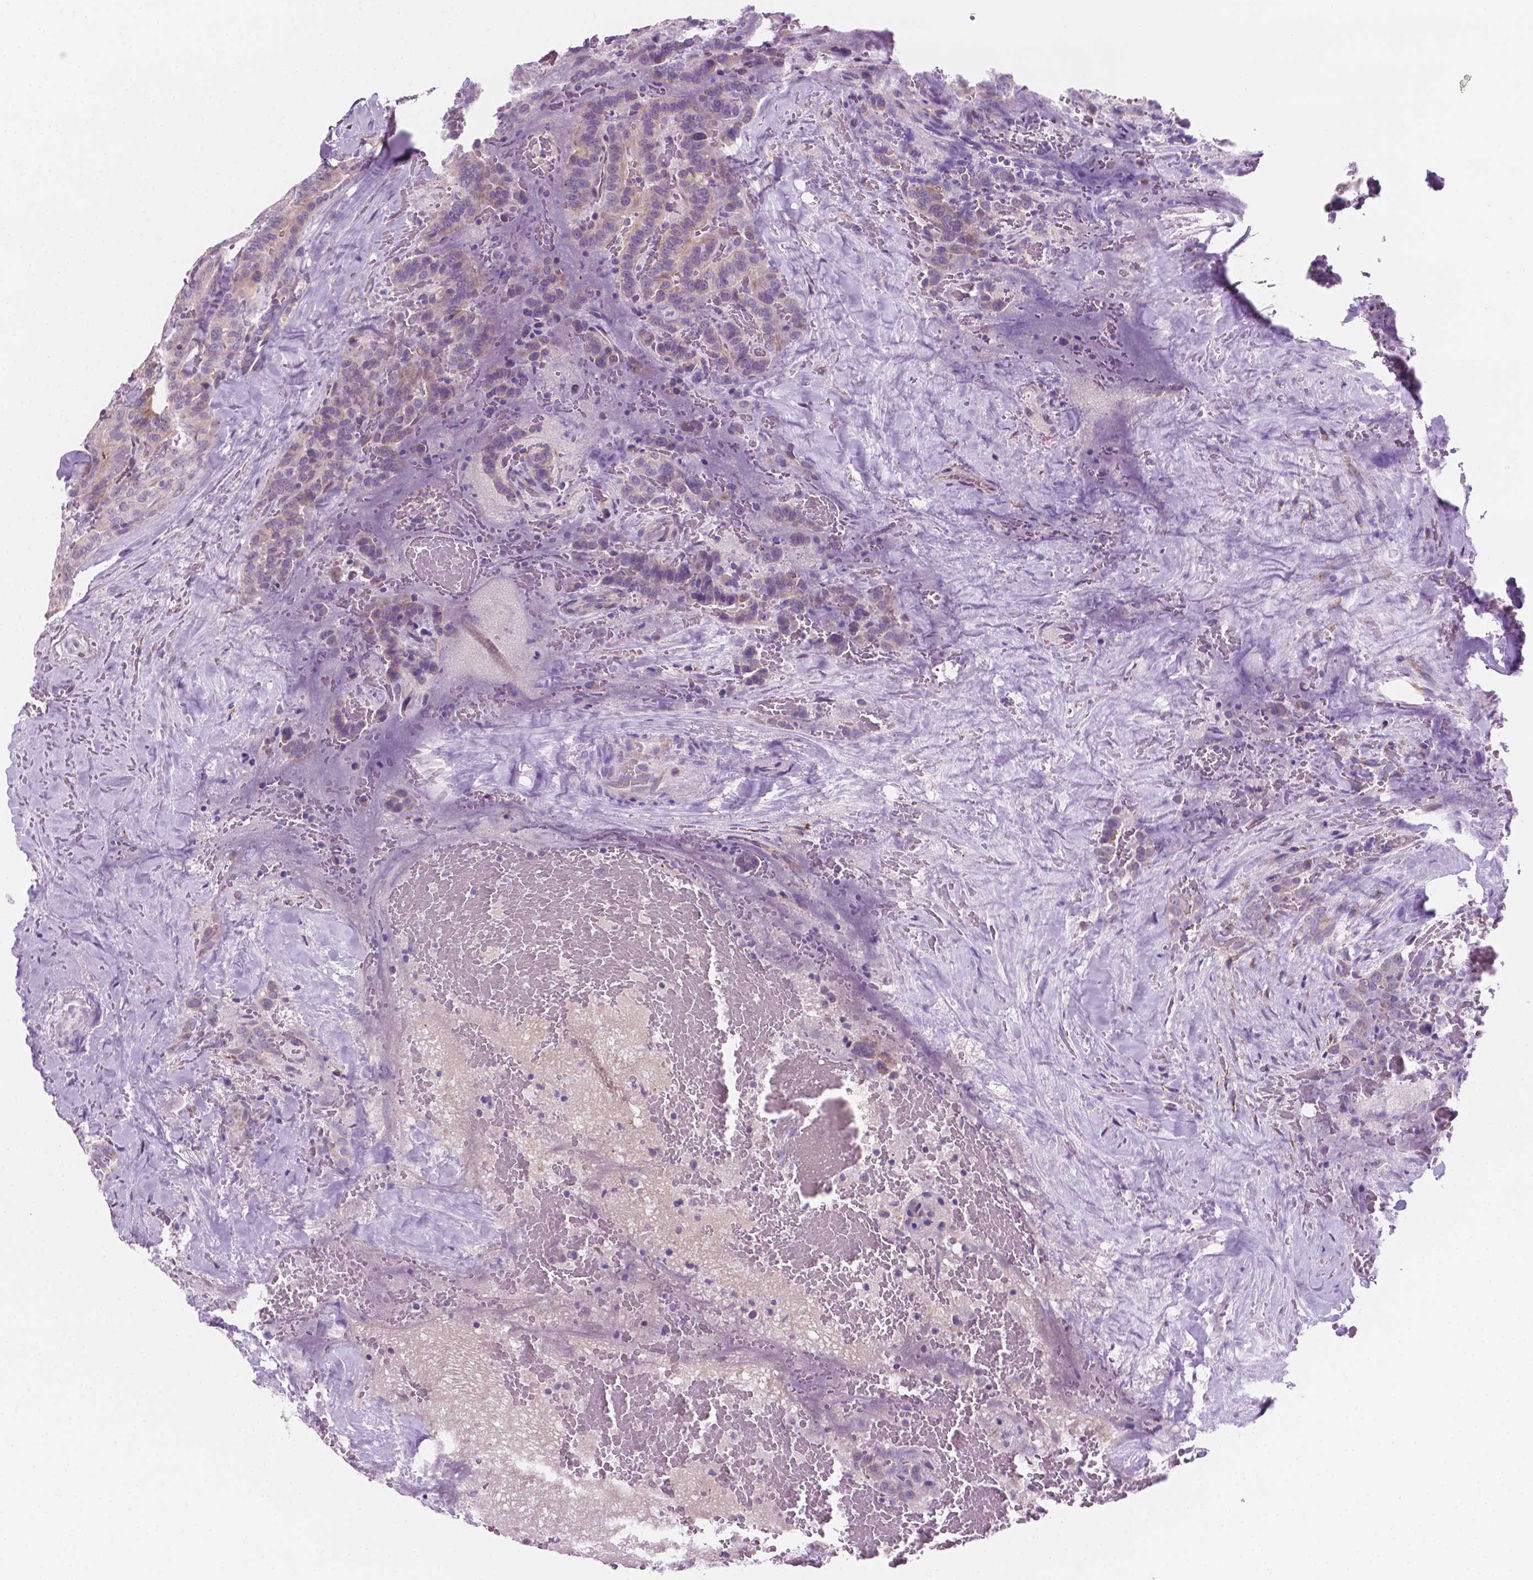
{"staining": {"intensity": "negative", "quantity": "none", "location": "none"}, "tissue": "thyroid cancer", "cell_type": "Tumor cells", "image_type": "cancer", "snomed": [{"axis": "morphology", "description": "Papillary adenocarcinoma, NOS"}, {"axis": "topography", "description": "Thyroid gland"}], "caption": "This image is of thyroid cancer stained with immunohistochemistry to label a protein in brown with the nuclei are counter-stained blue. There is no positivity in tumor cells.", "gene": "EPPK1", "patient": {"sex": "male", "age": 61}}